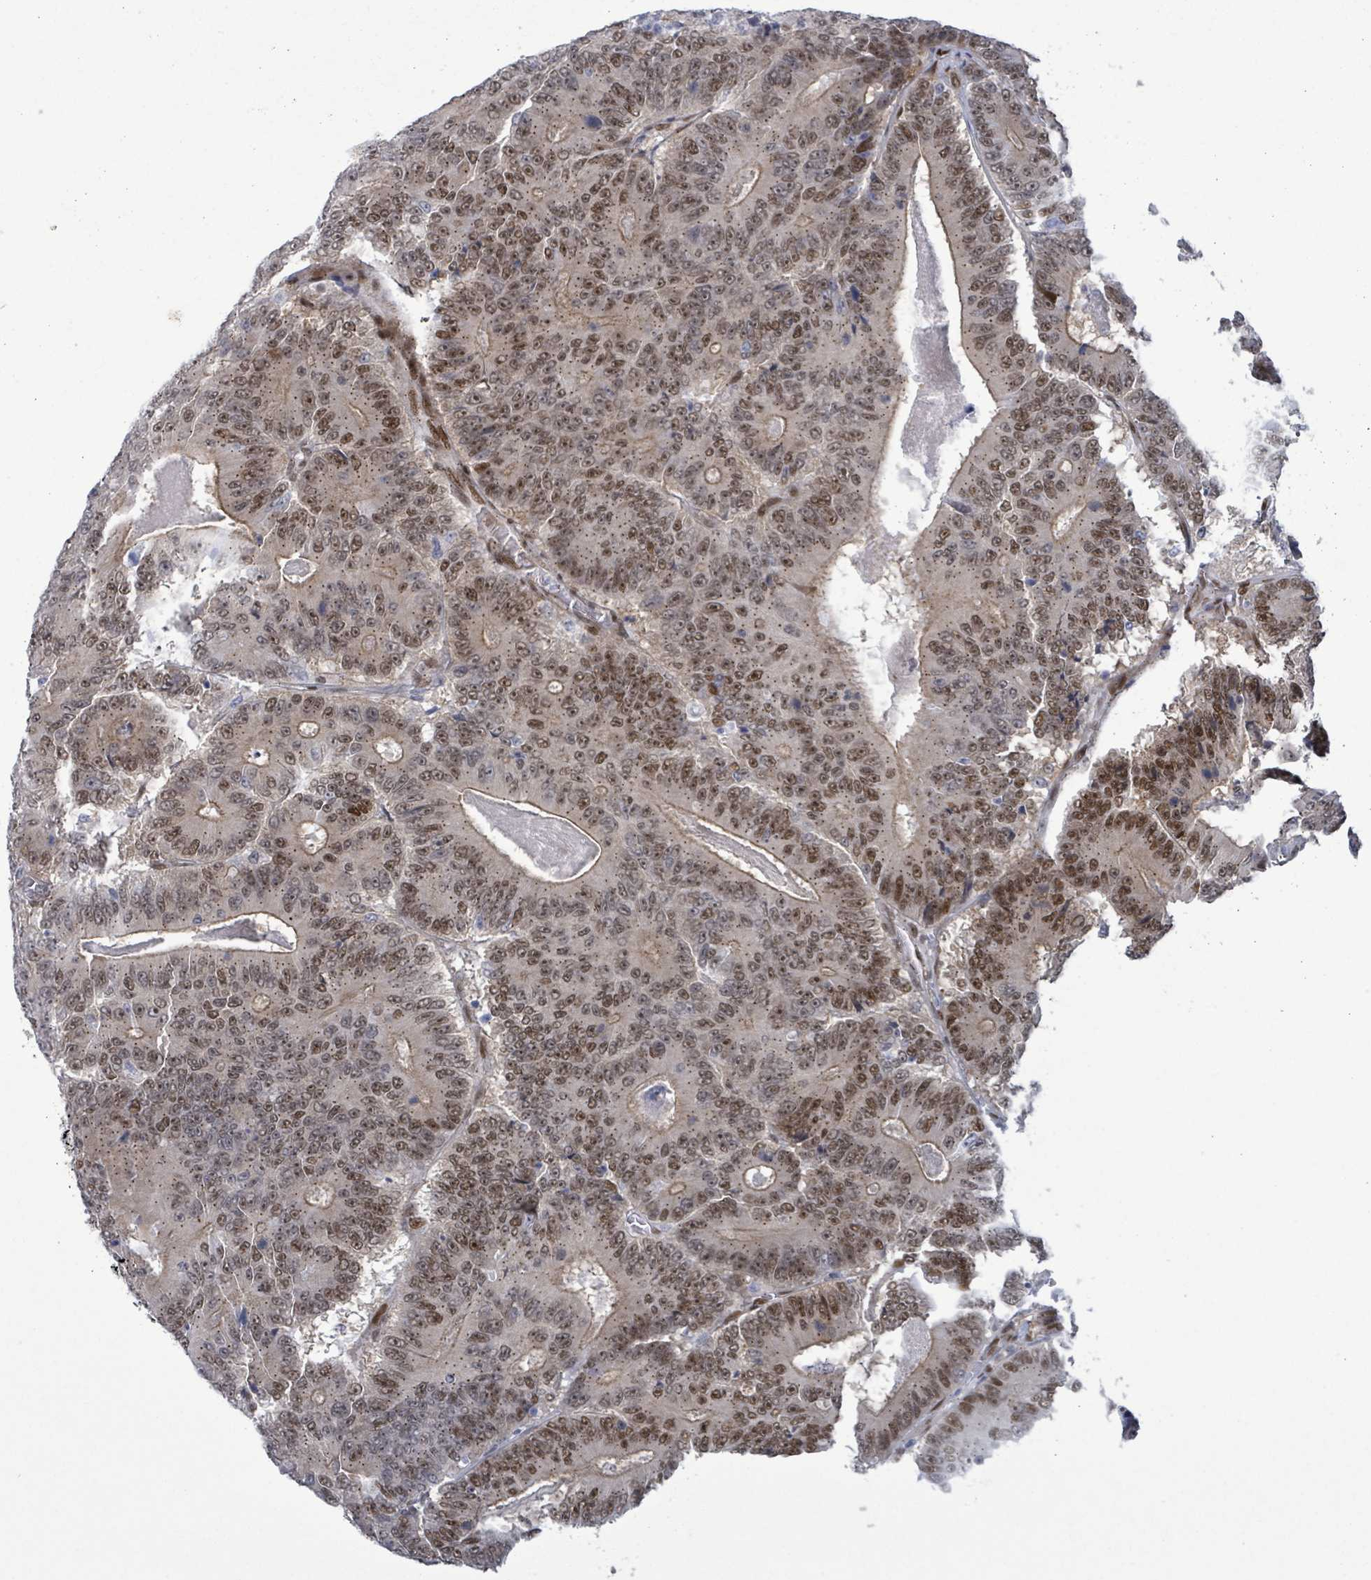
{"staining": {"intensity": "moderate", "quantity": ">75%", "location": "nuclear"}, "tissue": "colorectal cancer", "cell_type": "Tumor cells", "image_type": "cancer", "snomed": [{"axis": "morphology", "description": "Adenocarcinoma, NOS"}, {"axis": "topography", "description": "Colon"}], "caption": "DAB immunohistochemical staining of human colorectal cancer displays moderate nuclear protein staining in approximately >75% of tumor cells. (DAB = brown stain, brightfield microscopy at high magnification).", "gene": "TUSC1", "patient": {"sex": "male", "age": 83}}